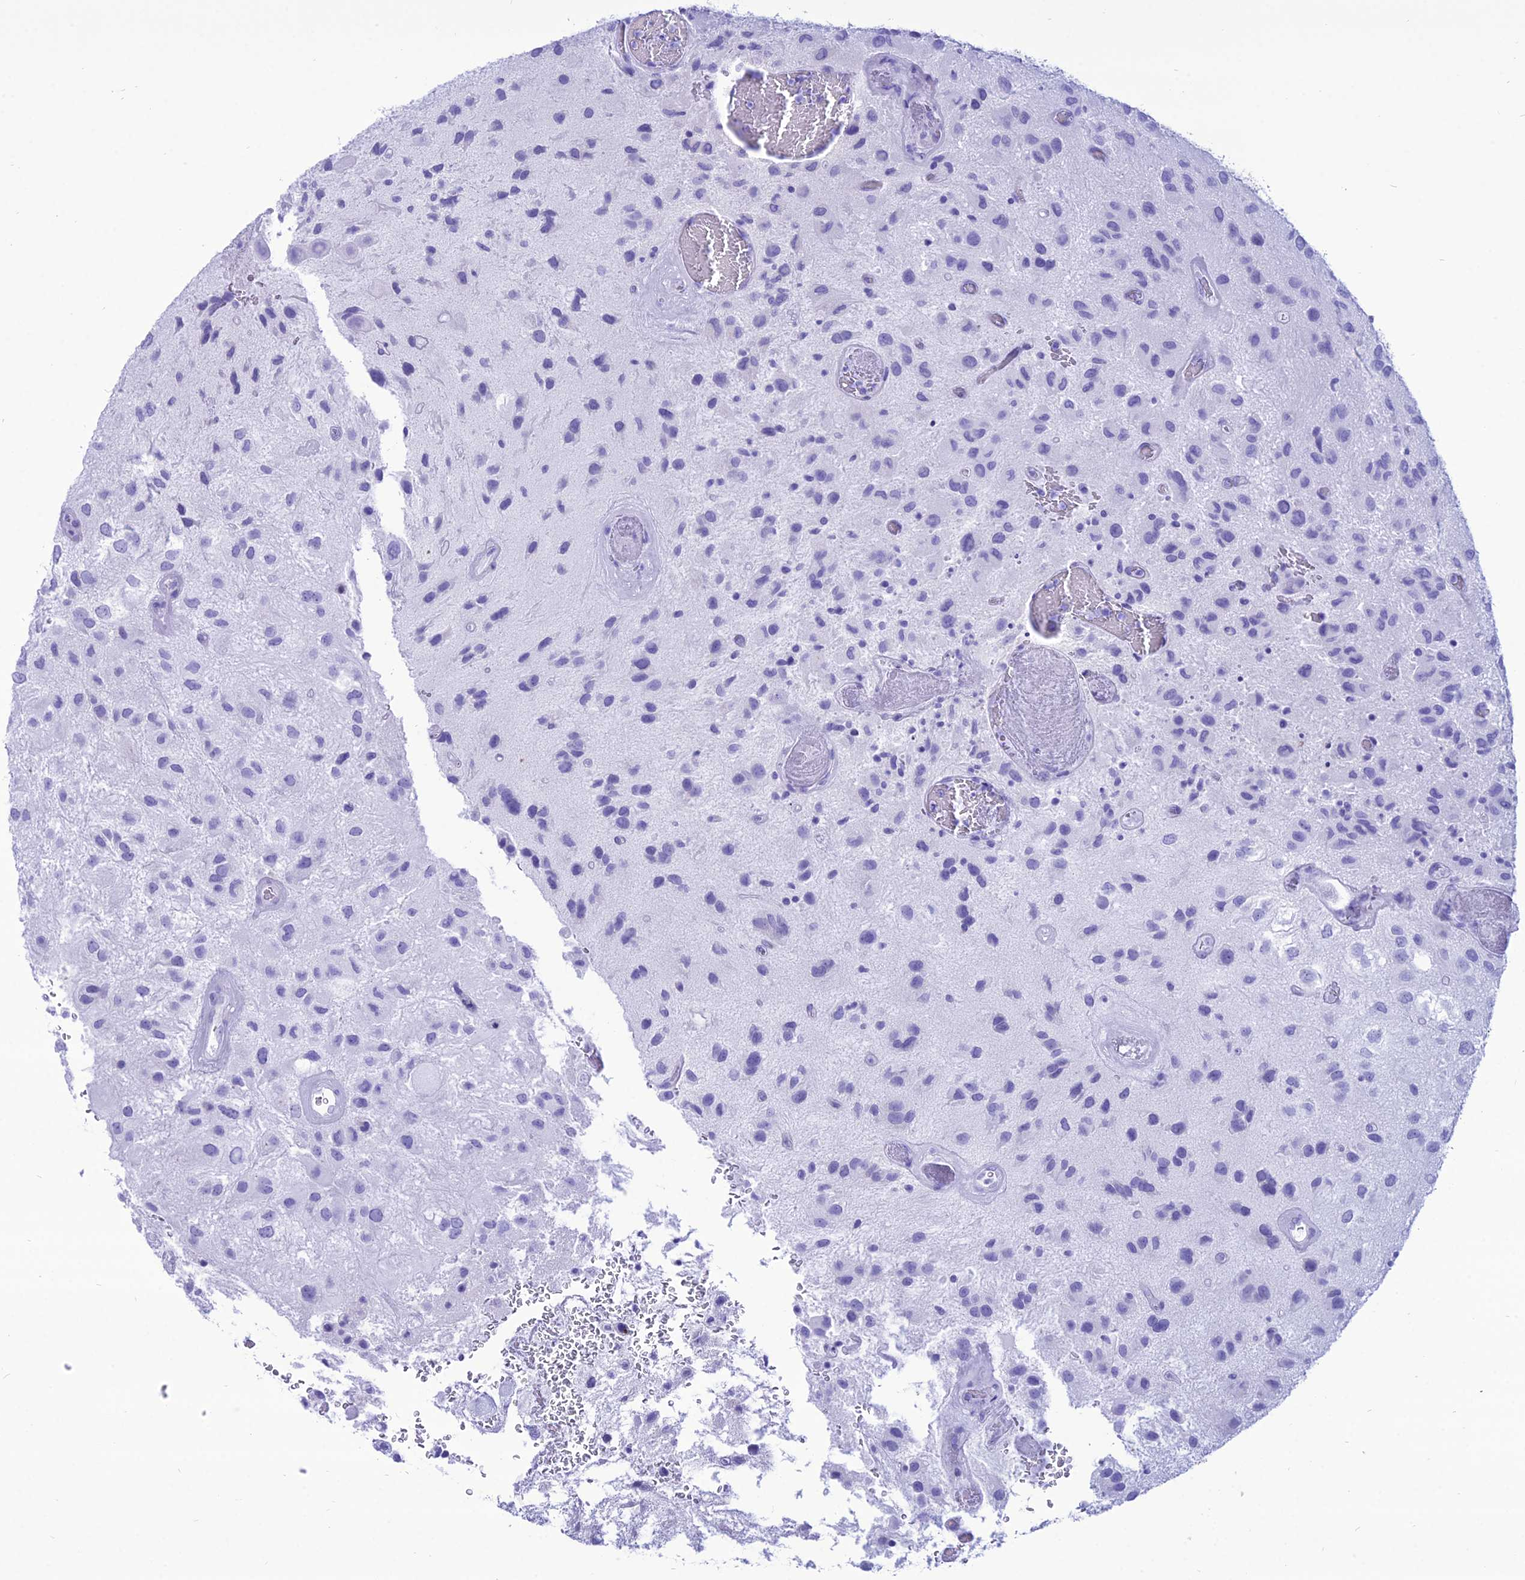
{"staining": {"intensity": "negative", "quantity": "none", "location": "none"}, "tissue": "glioma", "cell_type": "Tumor cells", "image_type": "cancer", "snomed": [{"axis": "morphology", "description": "Glioma, malignant, Low grade"}, {"axis": "topography", "description": "Brain"}], "caption": "Protein analysis of glioma demonstrates no significant positivity in tumor cells.", "gene": "PNMA5", "patient": {"sex": "male", "age": 66}}